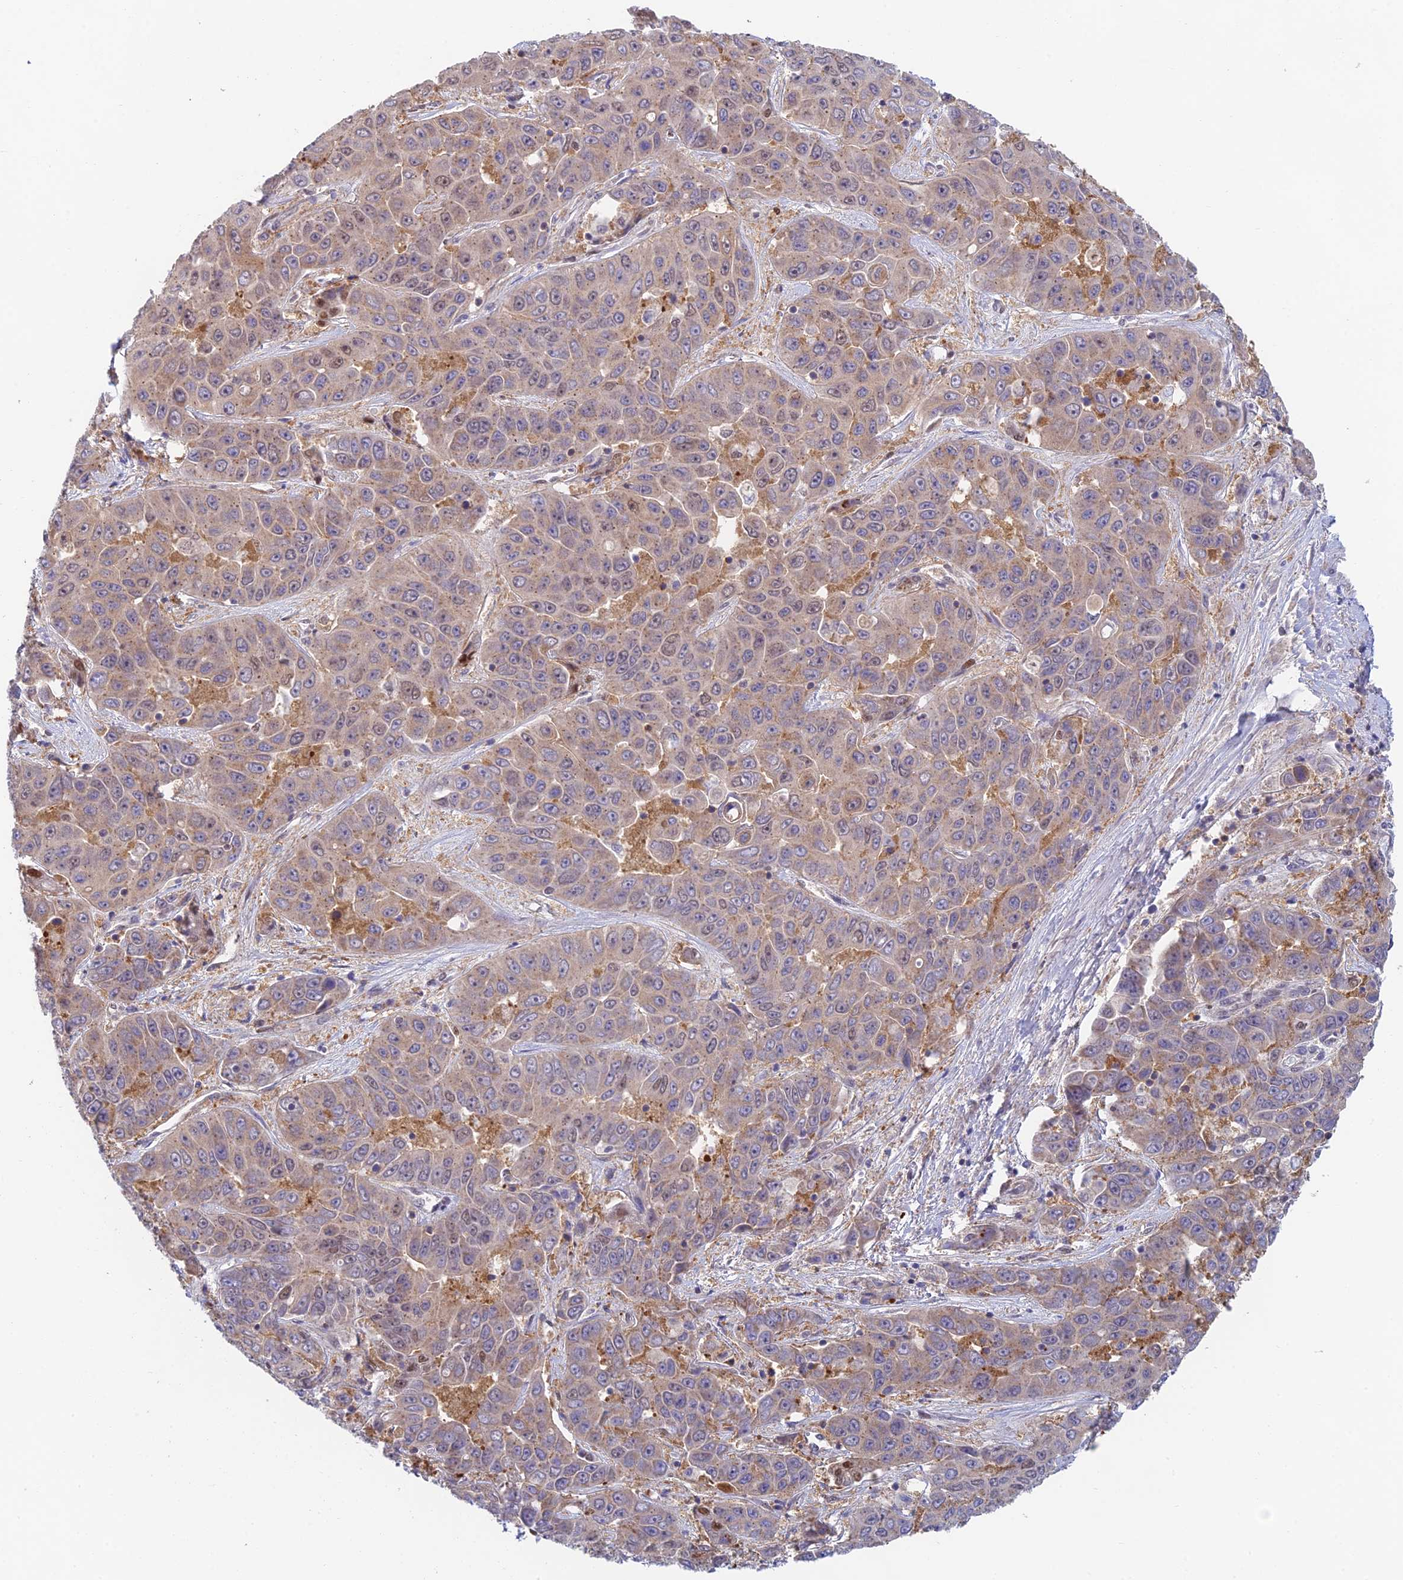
{"staining": {"intensity": "weak", "quantity": "<25%", "location": "cytoplasmic/membranous"}, "tissue": "liver cancer", "cell_type": "Tumor cells", "image_type": "cancer", "snomed": [{"axis": "morphology", "description": "Cholangiocarcinoma"}, {"axis": "topography", "description": "Liver"}], "caption": "The micrograph shows no staining of tumor cells in cholangiocarcinoma (liver).", "gene": "MRPL17", "patient": {"sex": "female", "age": 52}}